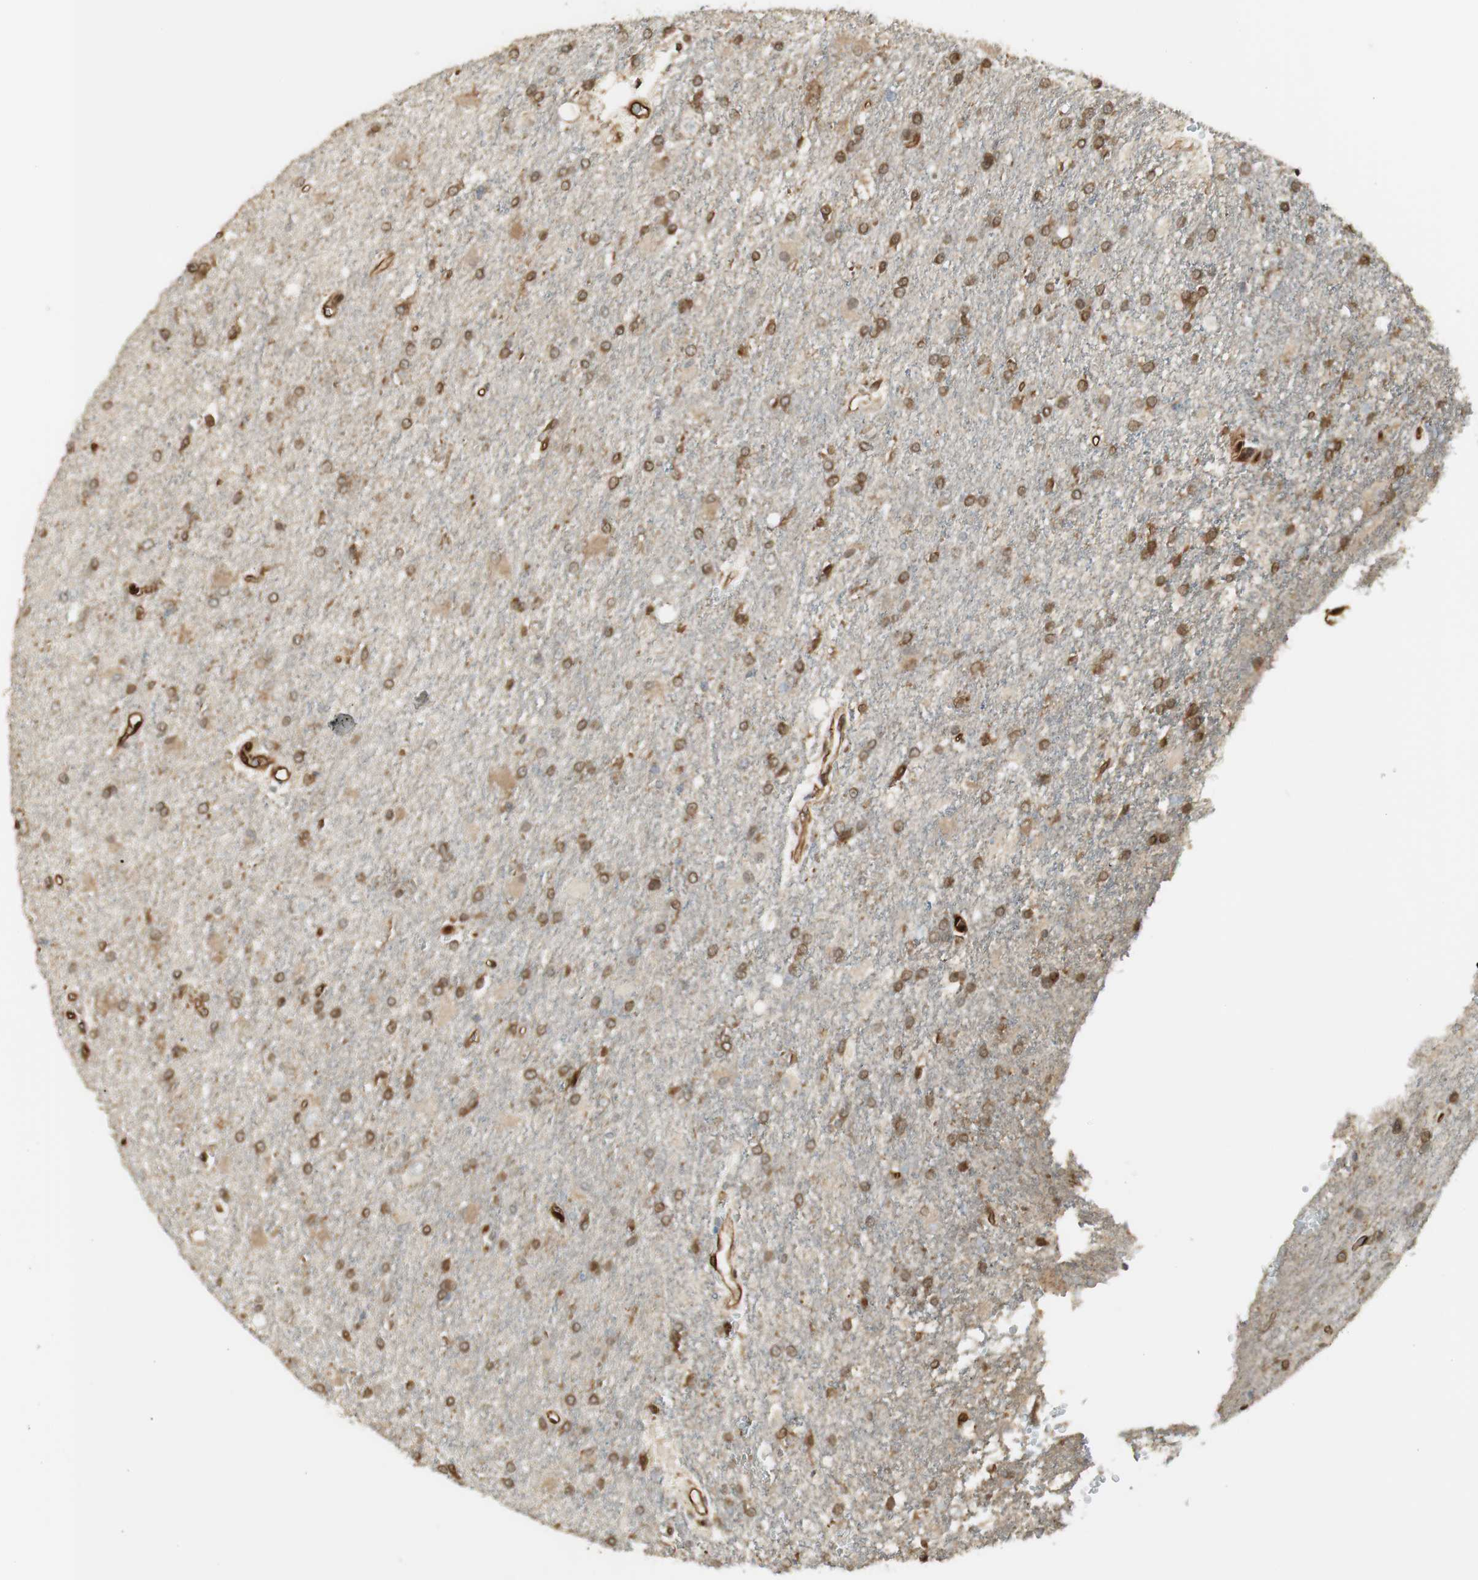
{"staining": {"intensity": "moderate", "quantity": ">75%", "location": "cytoplasmic/membranous"}, "tissue": "glioma", "cell_type": "Tumor cells", "image_type": "cancer", "snomed": [{"axis": "morphology", "description": "Glioma, malignant, High grade"}, {"axis": "topography", "description": "Brain"}], "caption": "Immunohistochemical staining of human glioma shows medium levels of moderate cytoplasmic/membranous protein staining in about >75% of tumor cells. The staining was performed using DAB (3,3'-diaminobenzidine), with brown indicating positive protein expression. Nuclei are stained blue with hematoxylin.", "gene": "SERPINB6", "patient": {"sex": "male", "age": 71}}